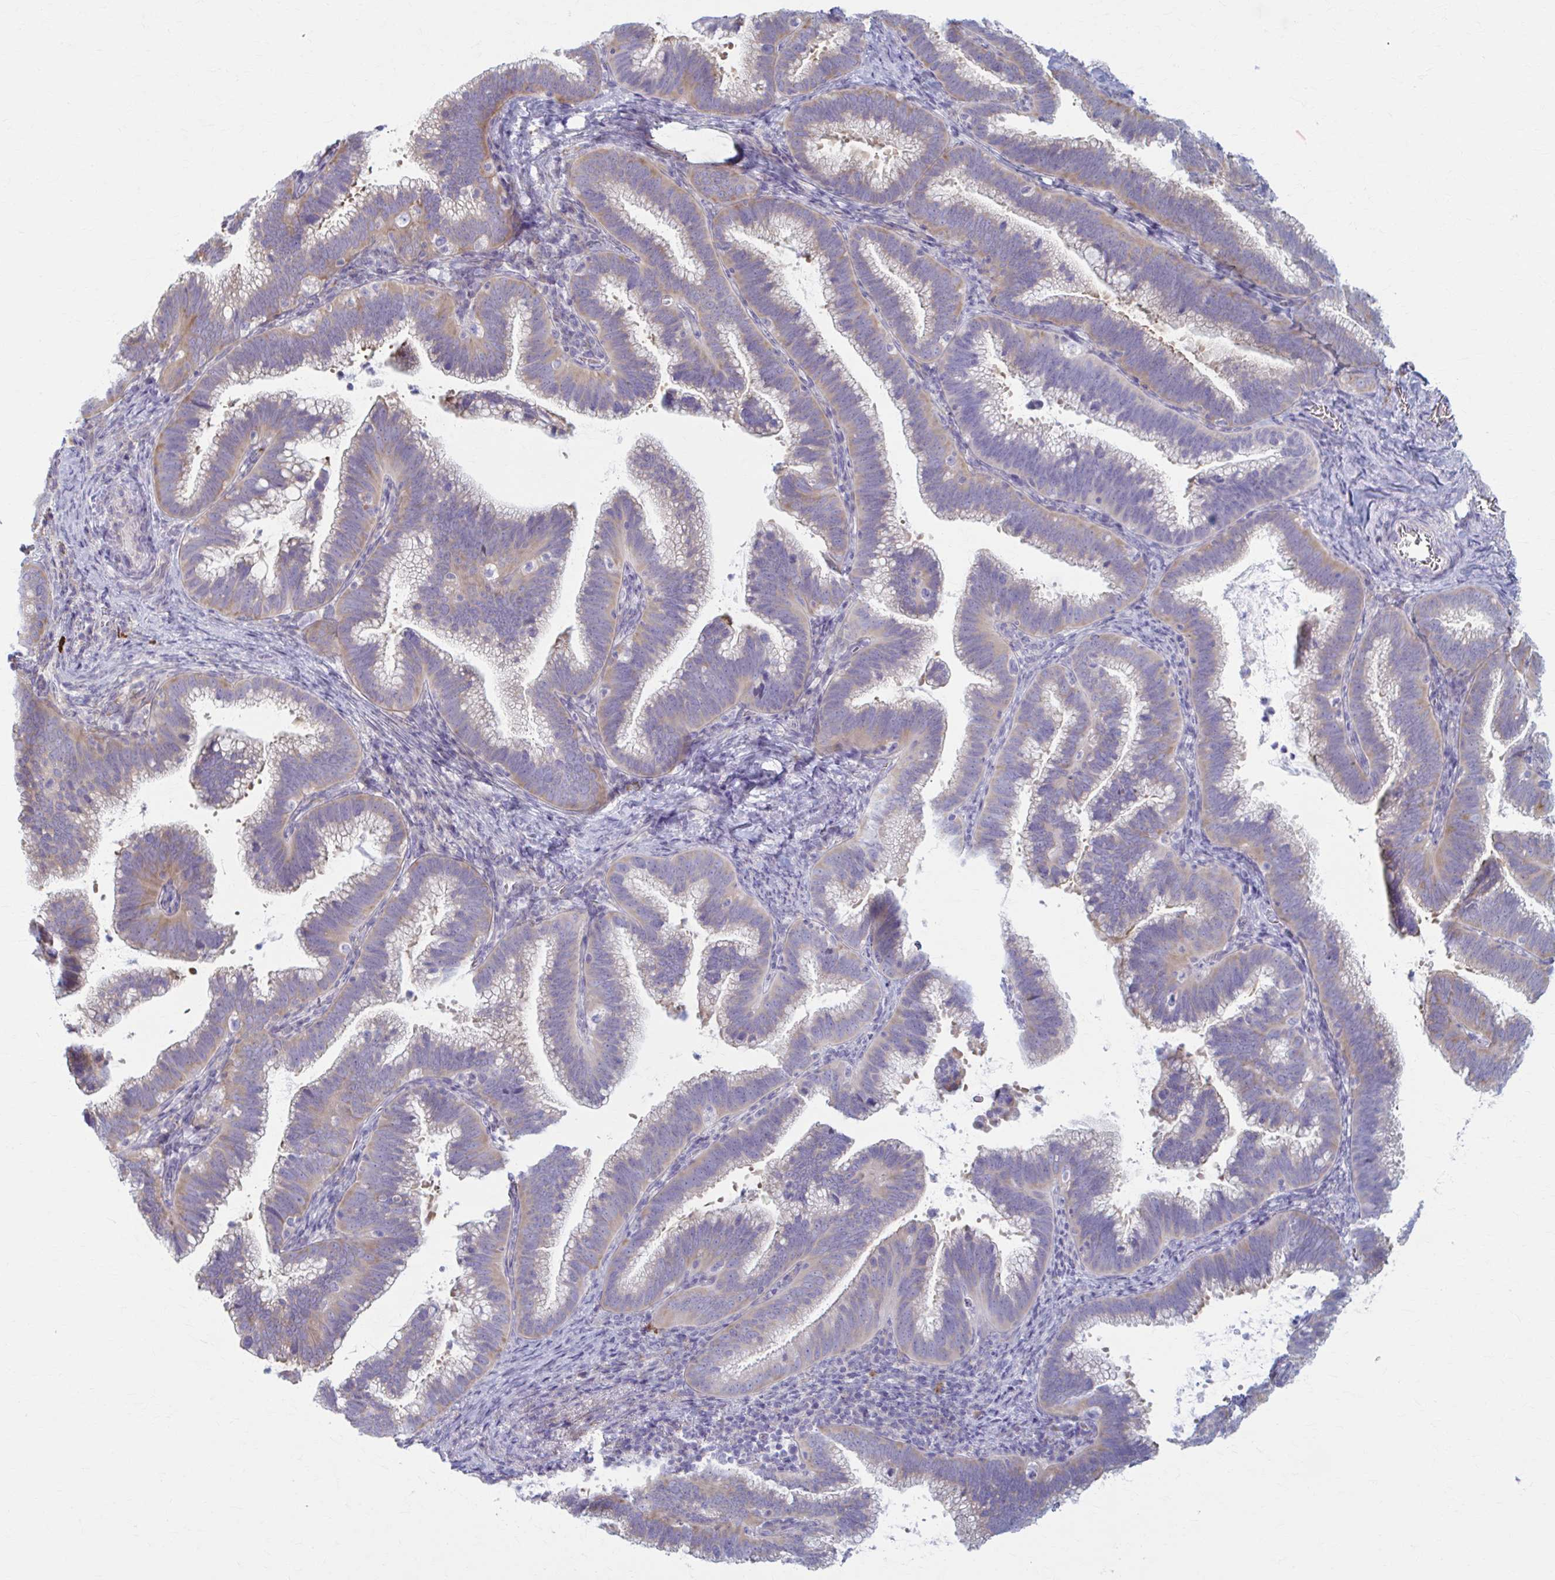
{"staining": {"intensity": "weak", "quantity": "25%-75%", "location": "cytoplasmic/membranous"}, "tissue": "cervical cancer", "cell_type": "Tumor cells", "image_type": "cancer", "snomed": [{"axis": "morphology", "description": "Adenocarcinoma, NOS"}, {"axis": "topography", "description": "Cervix"}], "caption": "Immunohistochemistry (IHC) (DAB) staining of human cervical cancer exhibits weak cytoplasmic/membranous protein expression in about 25%-75% of tumor cells.", "gene": "PRKRA", "patient": {"sex": "female", "age": 61}}